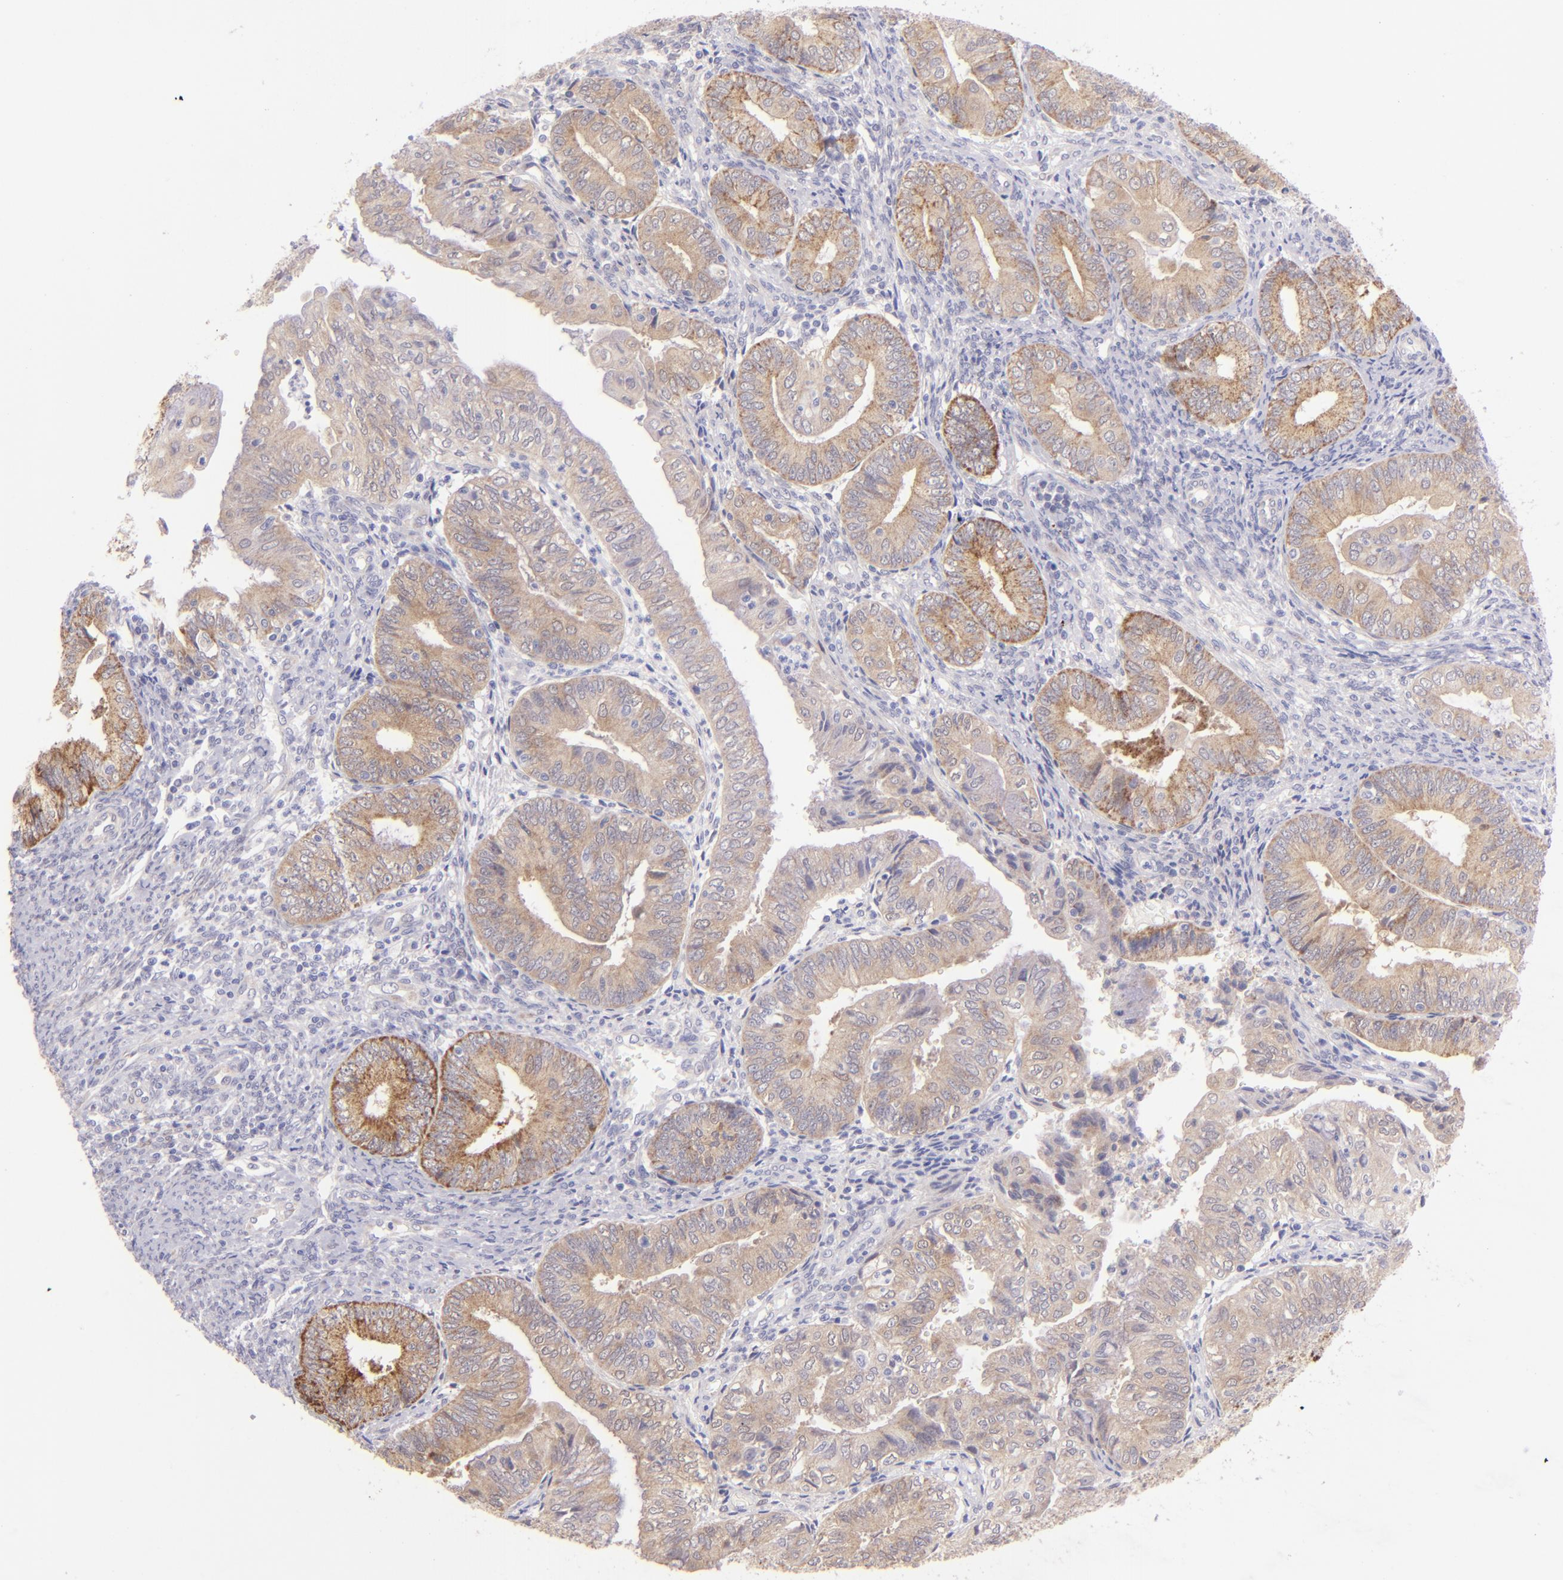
{"staining": {"intensity": "moderate", "quantity": ">75%", "location": "cytoplasmic/membranous"}, "tissue": "endometrial cancer", "cell_type": "Tumor cells", "image_type": "cancer", "snomed": [{"axis": "morphology", "description": "Adenocarcinoma, NOS"}, {"axis": "topography", "description": "Endometrium"}], "caption": "Endometrial cancer (adenocarcinoma) was stained to show a protein in brown. There is medium levels of moderate cytoplasmic/membranous expression in approximately >75% of tumor cells. Immunohistochemistry stains the protein of interest in brown and the nuclei are stained blue.", "gene": "SH2D4A", "patient": {"sex": "female", "age": 55}}